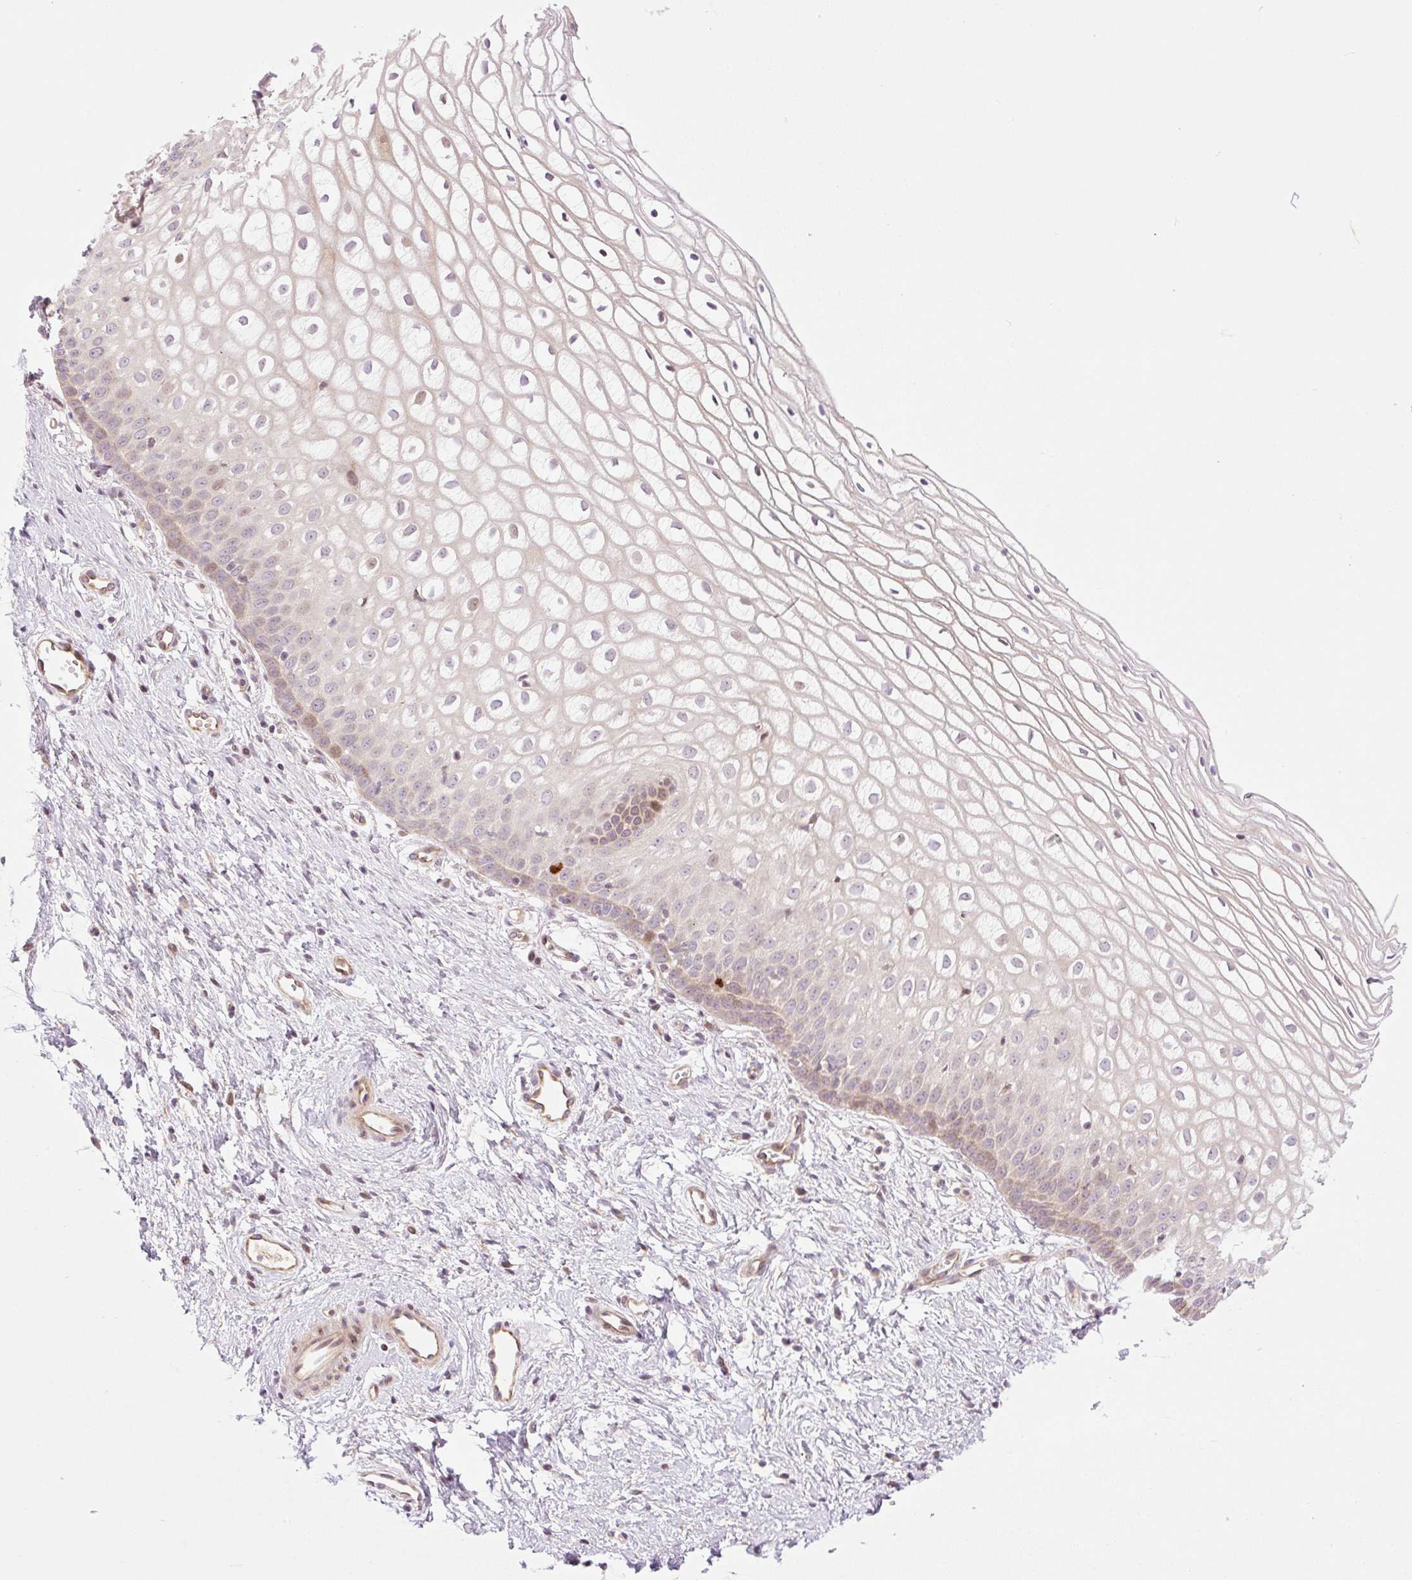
{"staining": {"intensity": "negative", "quantity": "none", "location": "none"}, "tissue": "cervix", "cell_type": "Glandular cells", "image_type": "normal", "snomed": [{"axis": "morphology", "description": "Normal tissue, NOS"}, {"axis": "topography", "description": "Cervix"}], "caption": "DAB (3,3'-diaminobenzidine) immunohistochemical staining of normal human cervix displays no significant staining in glandular cells. (Stains: DAB (3,3'-diaminobenzidine) immunohistochemistry (IHC) with hematoxylin counter stain, Microscopy: brightfield microscopy at high magnification).", "gene": "ZNF394", "patient": {"sex": "female", "age": 36}}